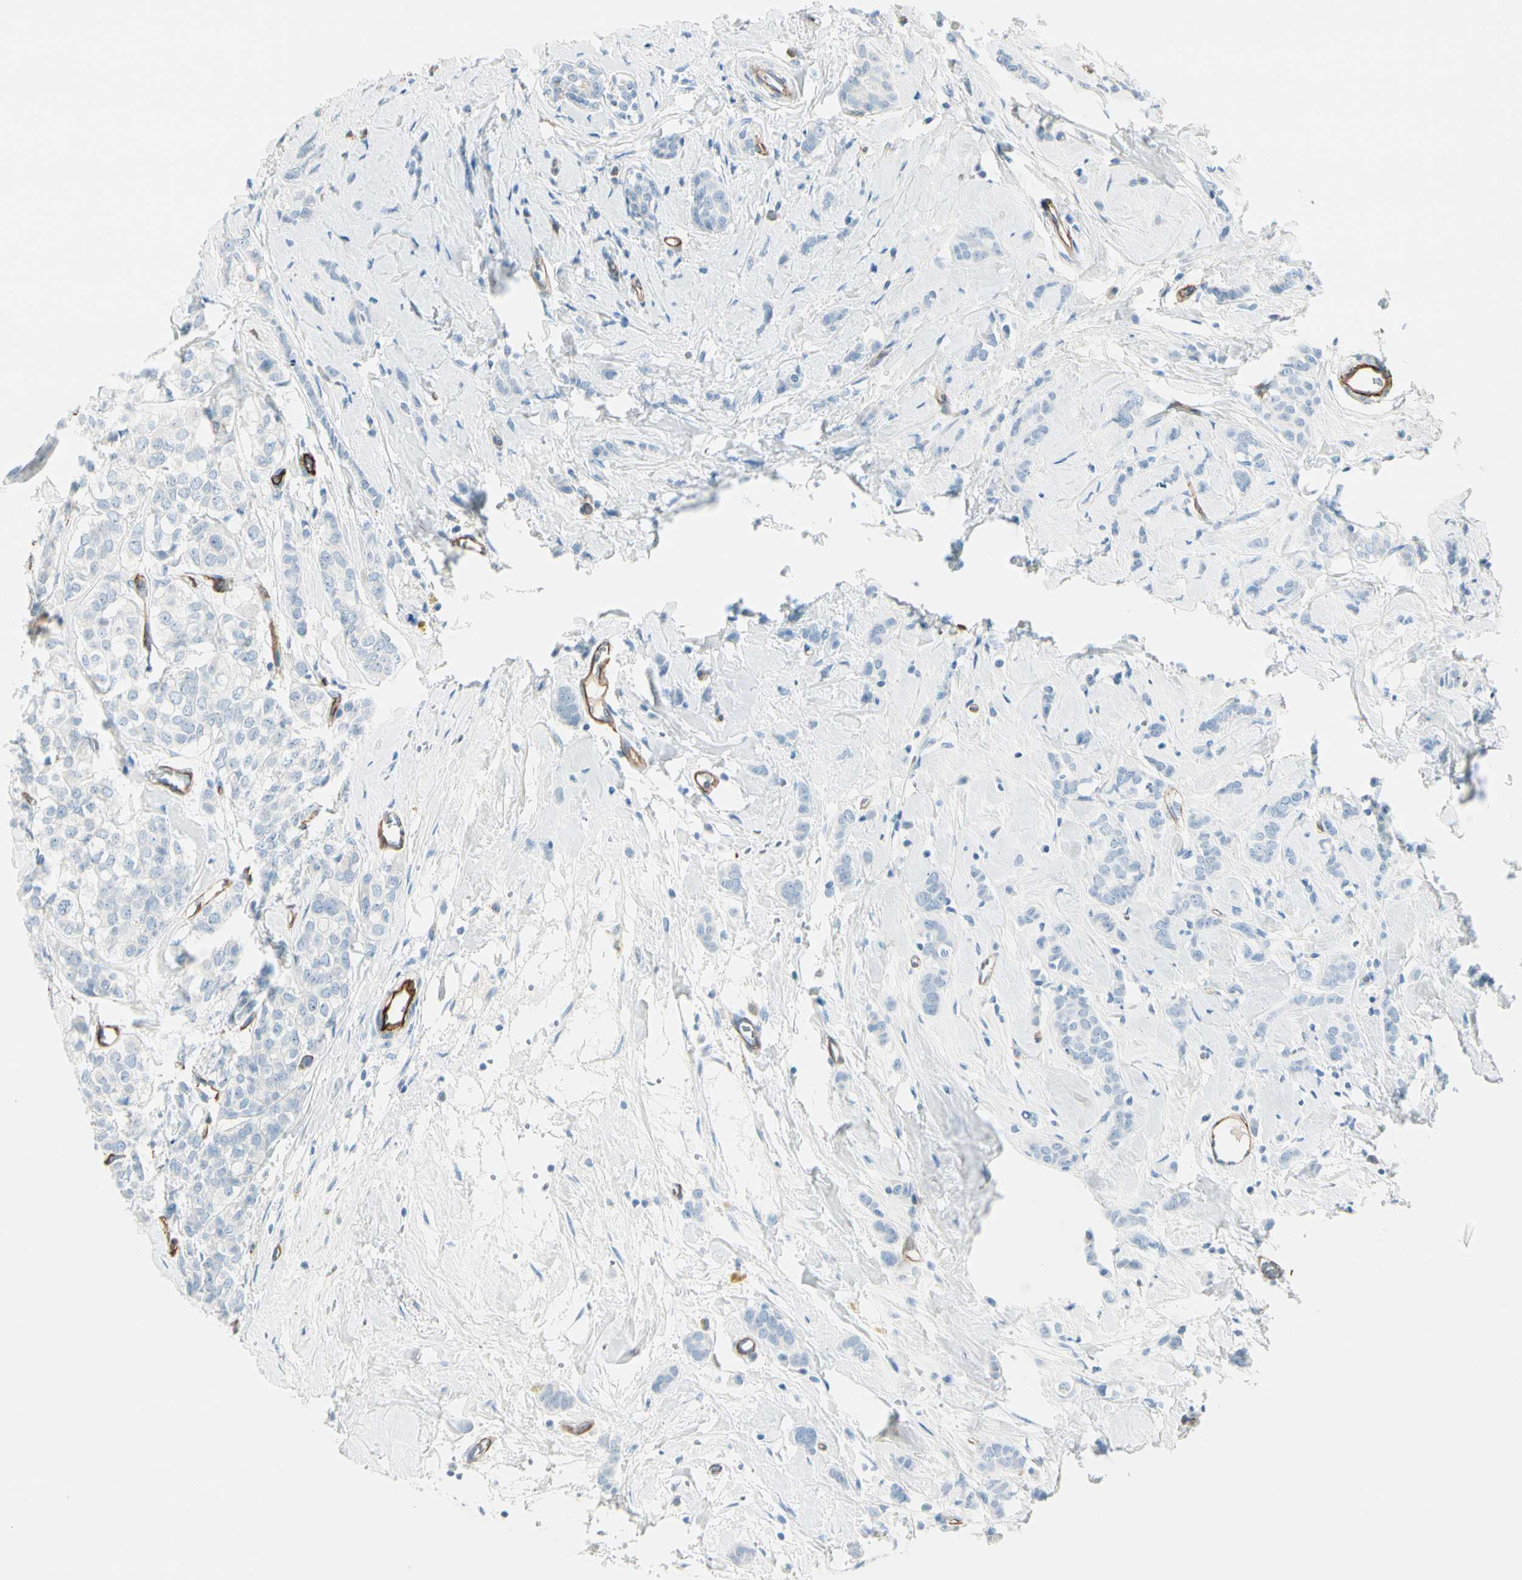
{"staining": {"intensity": "negative", "quantity": "none", "location": "none"}, "tissue": "breast cancer", "cell_type": "Tumor cells", "image_type": "cancer", "snomed": [{"axis": "morphology", "description": "Lobular carcinoma"}, {"axis": "topography", "description": "Breast"}], "caption": "Immunohistochemical staining of human breast cancer exhibits no significant positivity in tumor cells.", "gene": "CD93", "patient": {"sex": "female", "age": 60}}